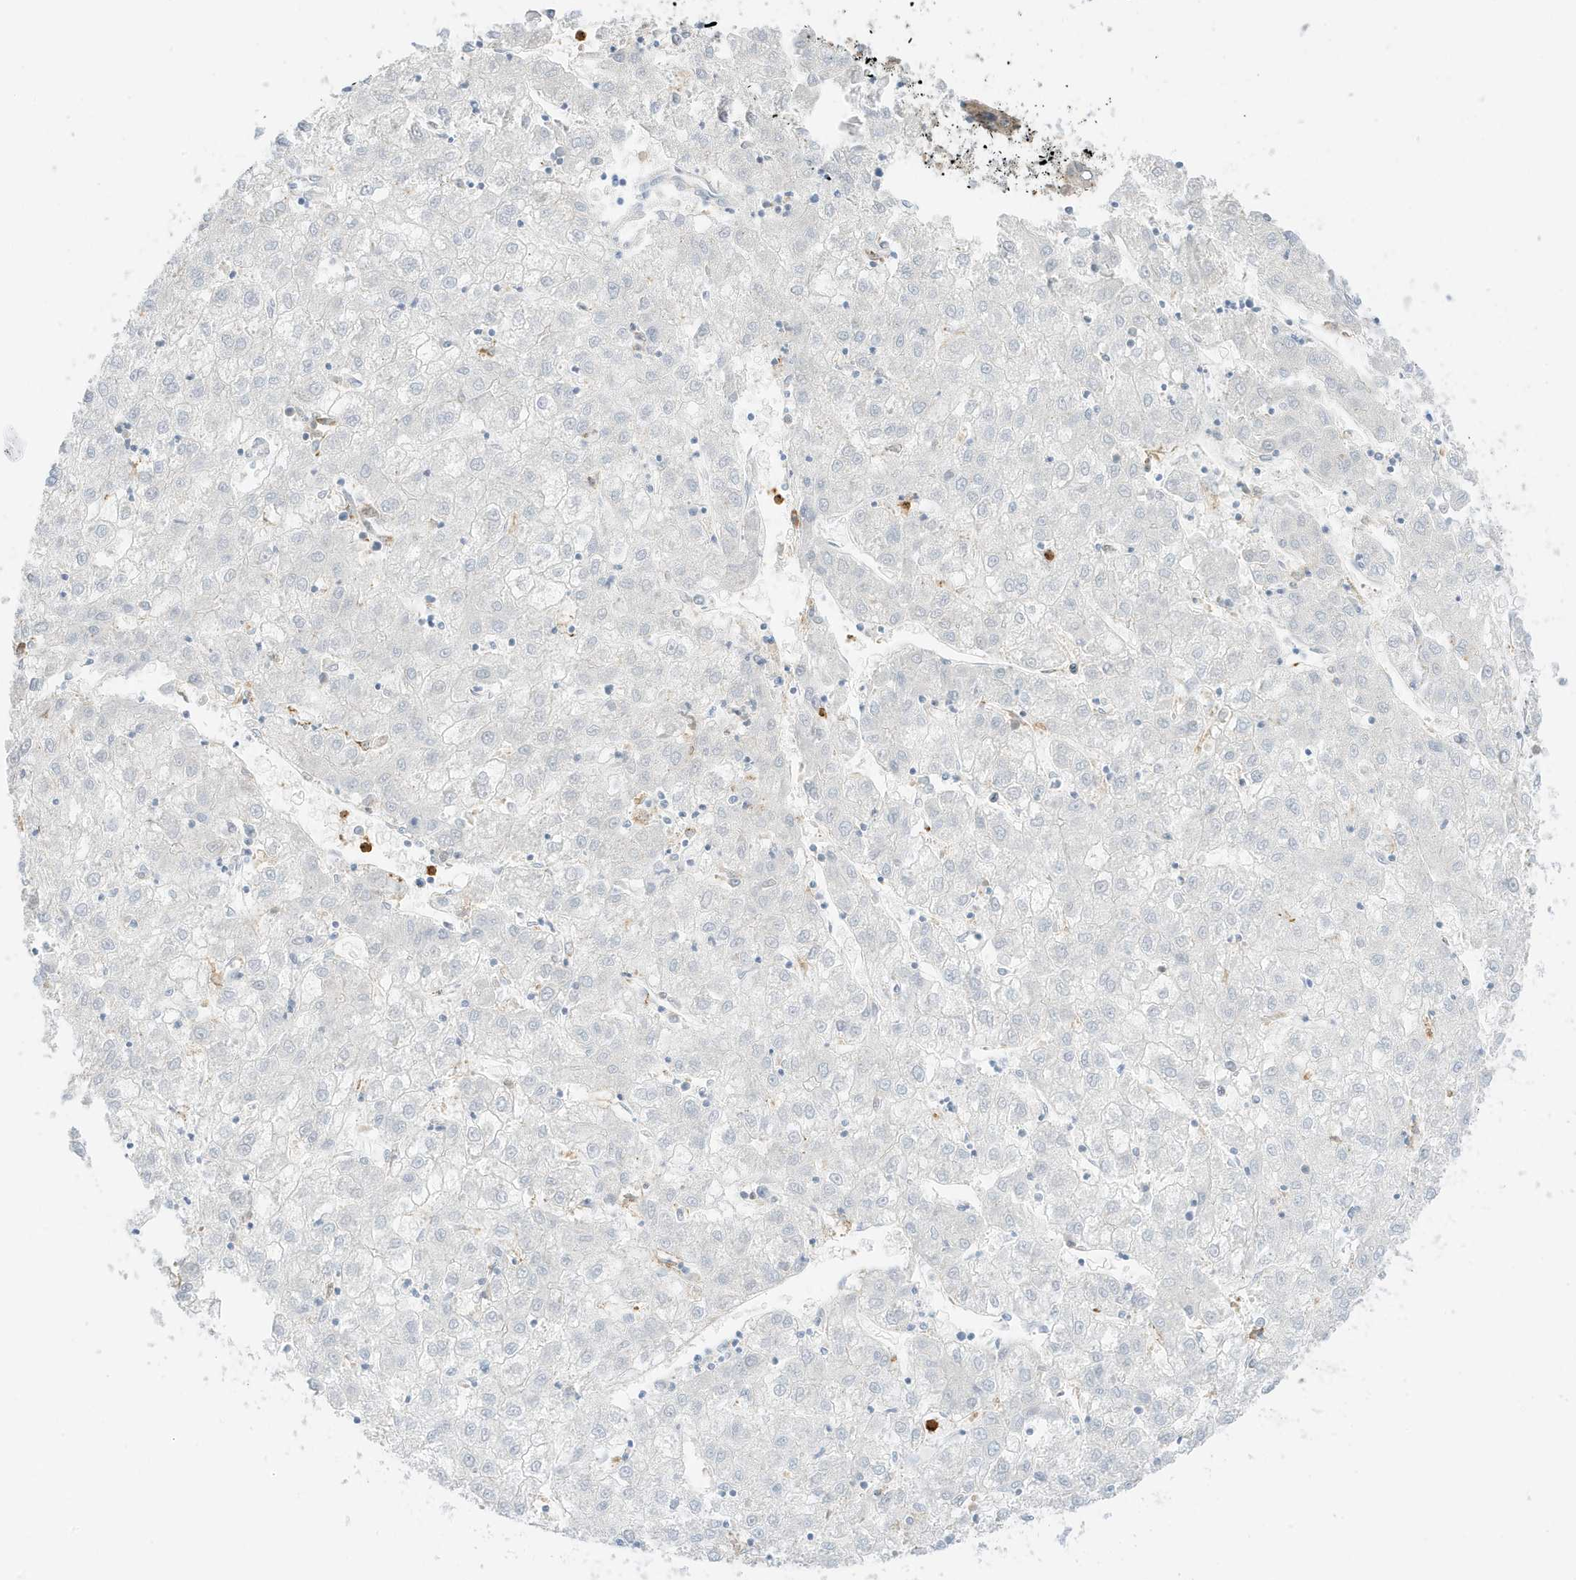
{"staining": {"intensity": "negative", "quantity": "none", "location": "none"}, "tissue": "liver cancer", "cell_type": "Tumor cells", "image_type": "cancer", "snomed": [{"axis": "morphology", "description": "Carcinoma, Hepatocellular, NOS"}, {"axis": "topography", "description": "Liver"}], "caption": "This is an immunohistochemistry histopathology image of liver cancer. There is no expression in tumor cells.", "gene": "GCA", "patient": {"sex": "male", "age": 72}}